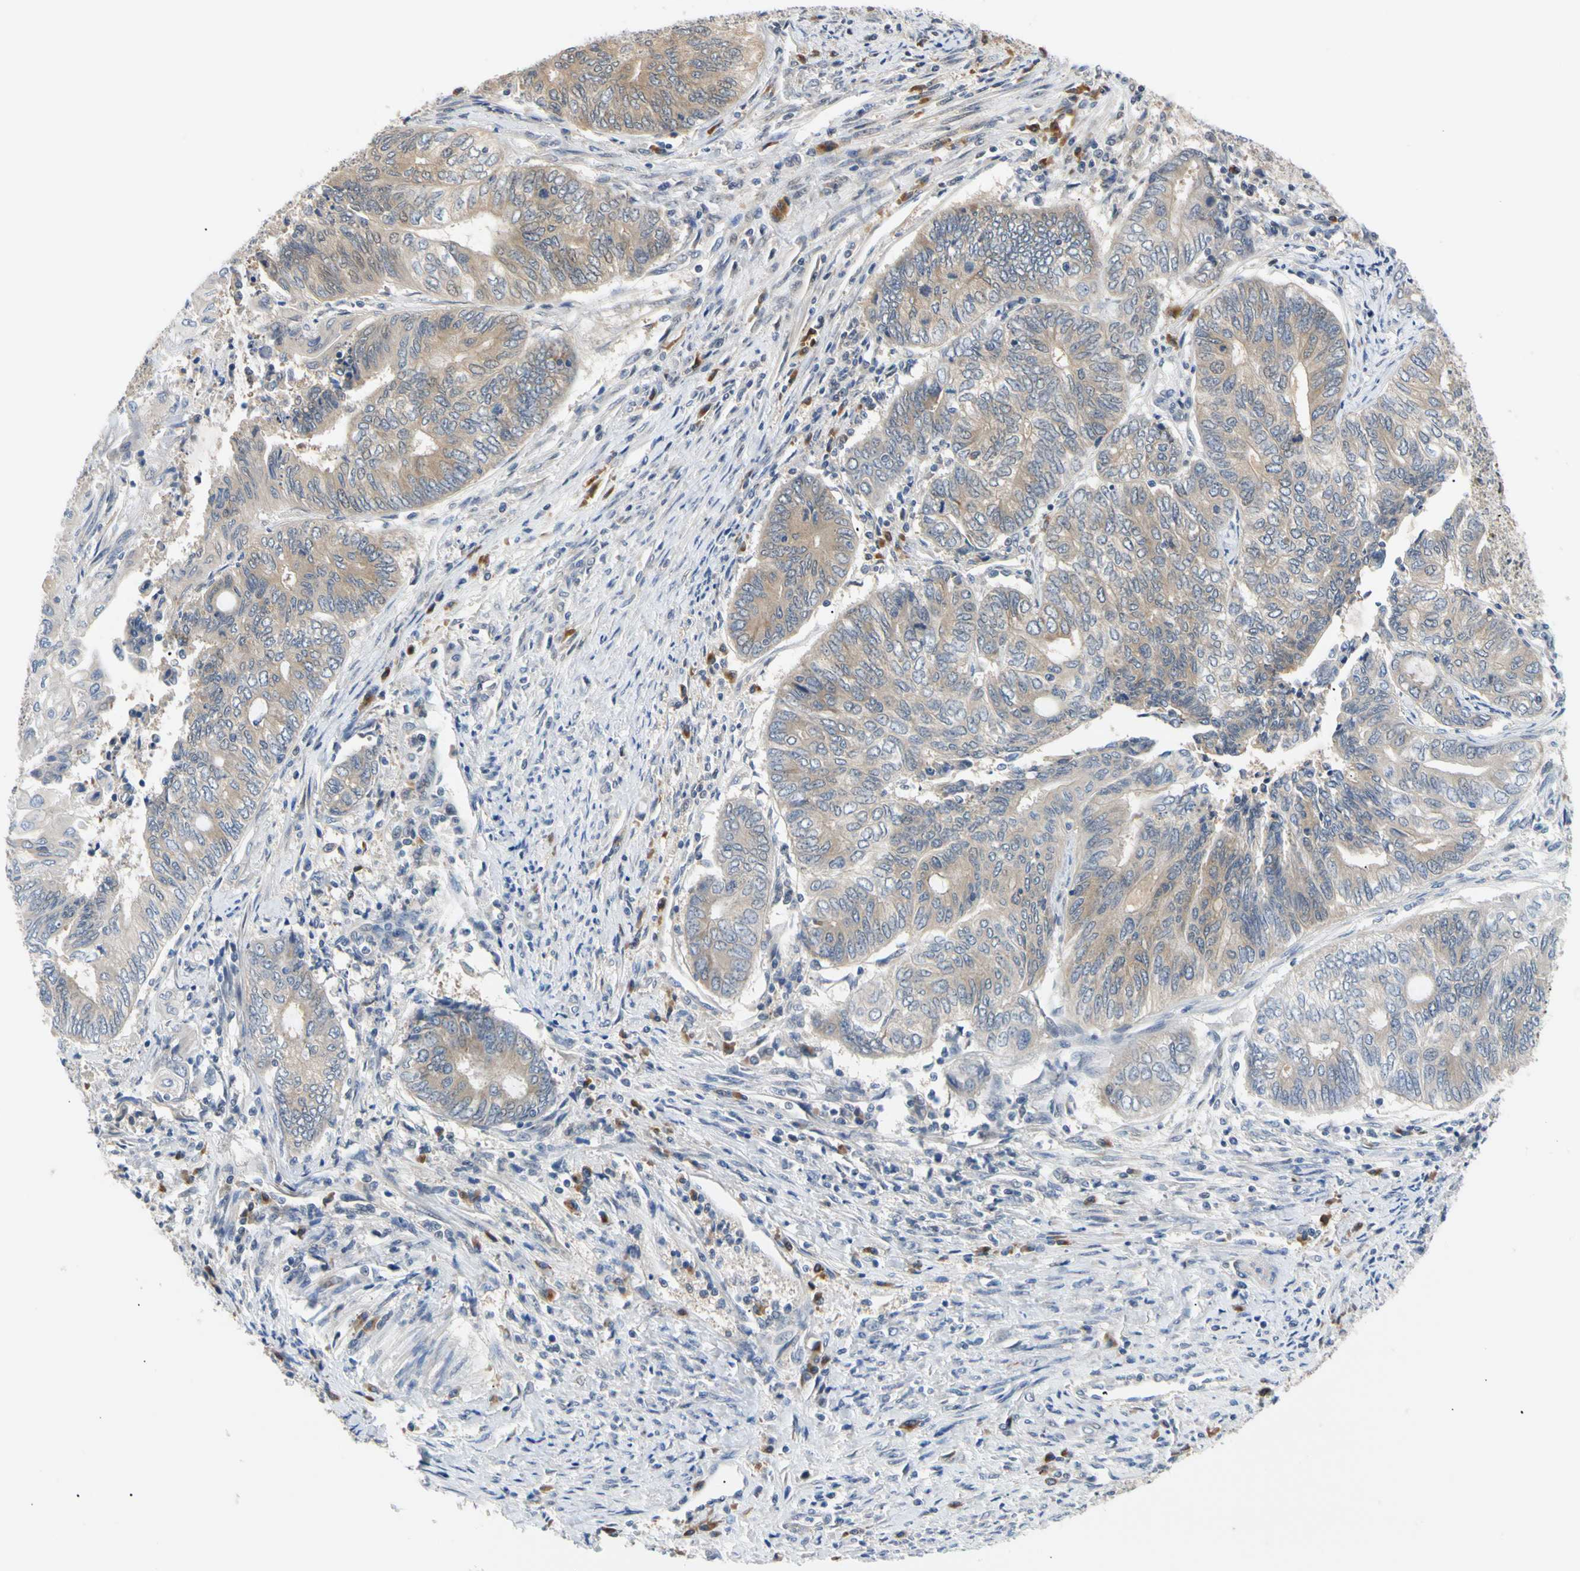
{"staining": {"intensity": "weak", "quantity": ">75%", "location": "cytoplasmic/membranous"}, "tissue": "endometrial cancer", "cell_type": "Tumor cells", "image_type": "cancer", "snomed": [{"axis": "morphology", "description": "Adenocarcinoma, NOS"}, {"axis": "topography", "description": "Uterus"}, {"axis": "topography", "description": "Endometrium"}], "caption": "Immunohistochemical staining of endometrial cancer (adenocarcinoma) exhibits weak cytoplasmic/membranous protein positivity in approximately >75% of tumor cells.", "gene": "SEC23B", "patient": {"sex": "female", "age": 70}}